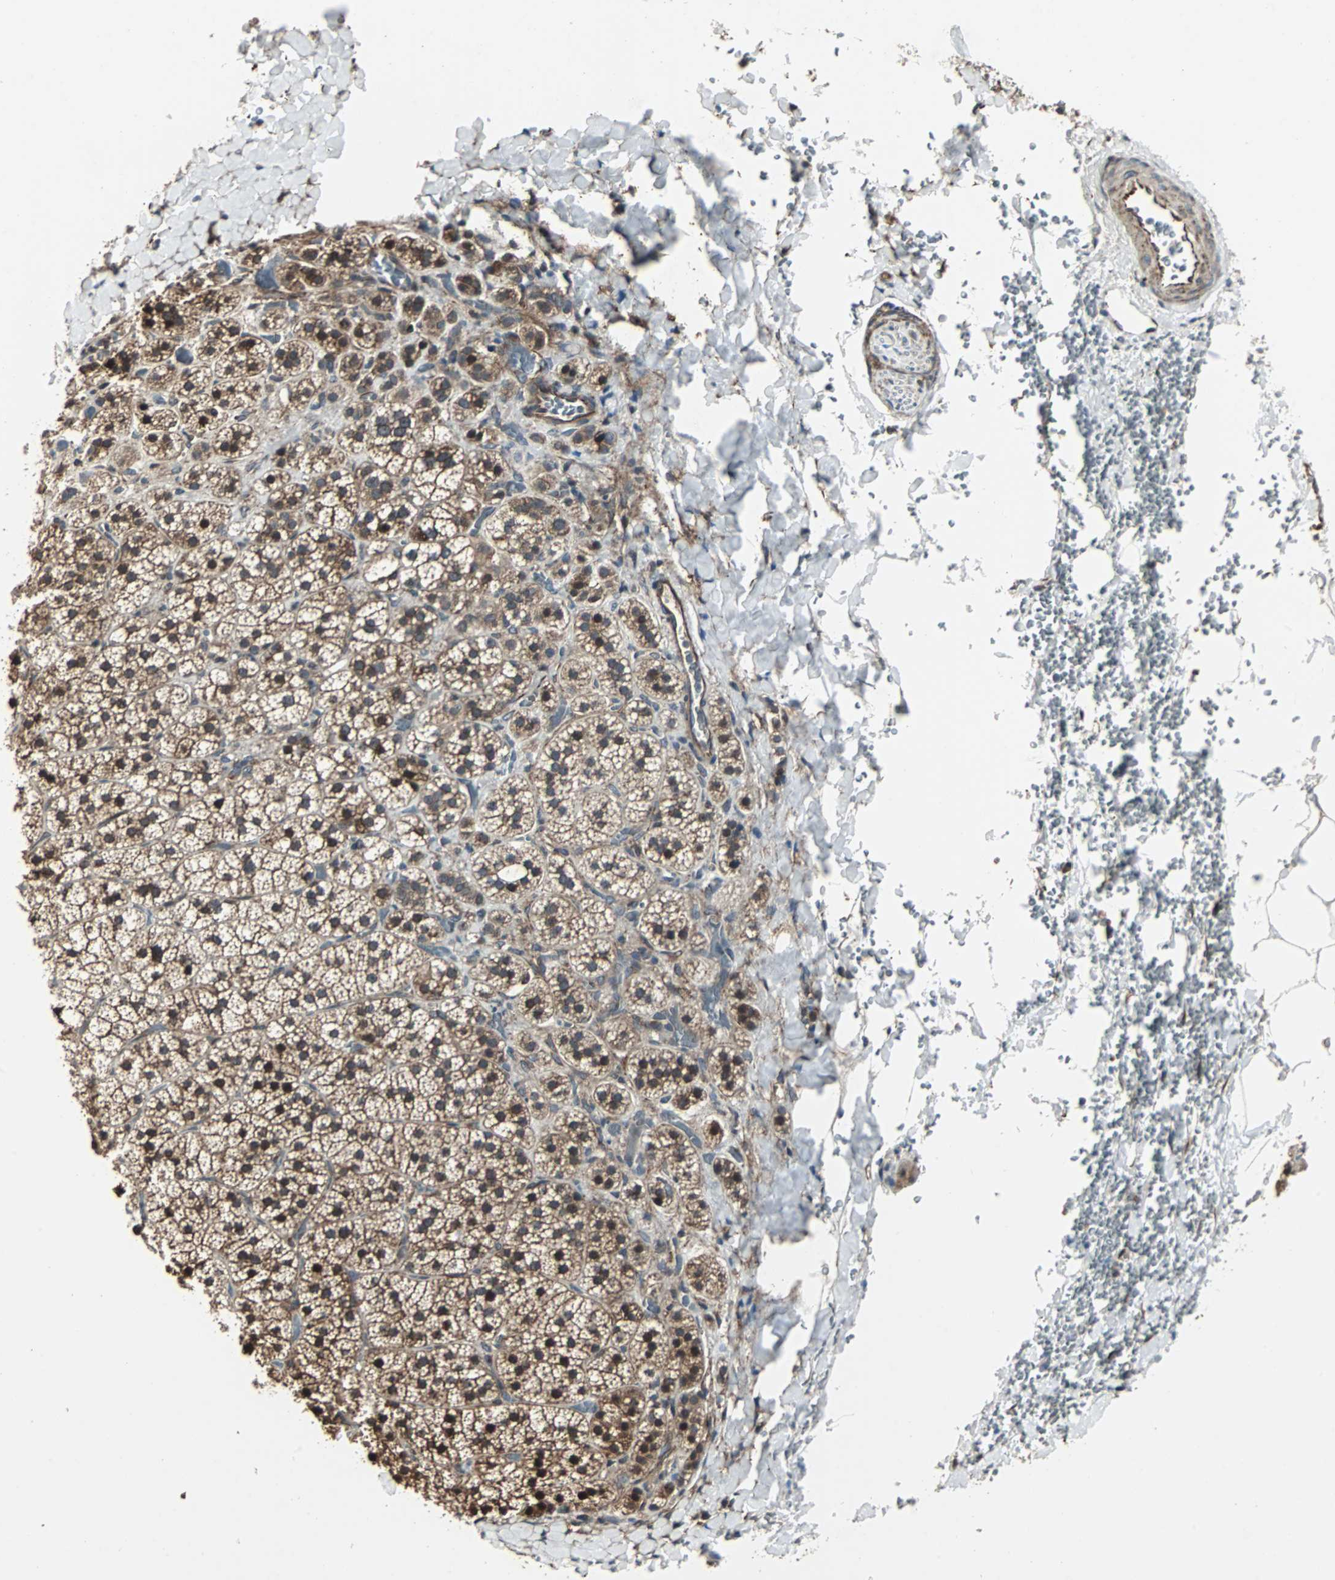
{"staining": {"intensity": "strong", "quantity": ">75%", "location": "cytoplasmic/membranous,nuclear"}, "tissue": "adrenal gland", "cell_type": "Glandular cells", "image_type": "normal", "snomed": [{"axis": "morphology", "description": "Normal tissue, NOS"}, {"axis": "topography", "description": "Adrenal gland"}], "caption": "Immunohistochemistry (IHC) histopathology image of benign adrenal gland: adrenal gland stained using immunohistochemistry (IHC) displays high levels of strong protein expression localized specifically in the cytoplasmic/membranous,nuclear of glandular cells, appearing as a cytoplasmic/membranous,nuclear brown color.", "gene": "CHP1", "patient": {"sex": "female", "age": 44}}